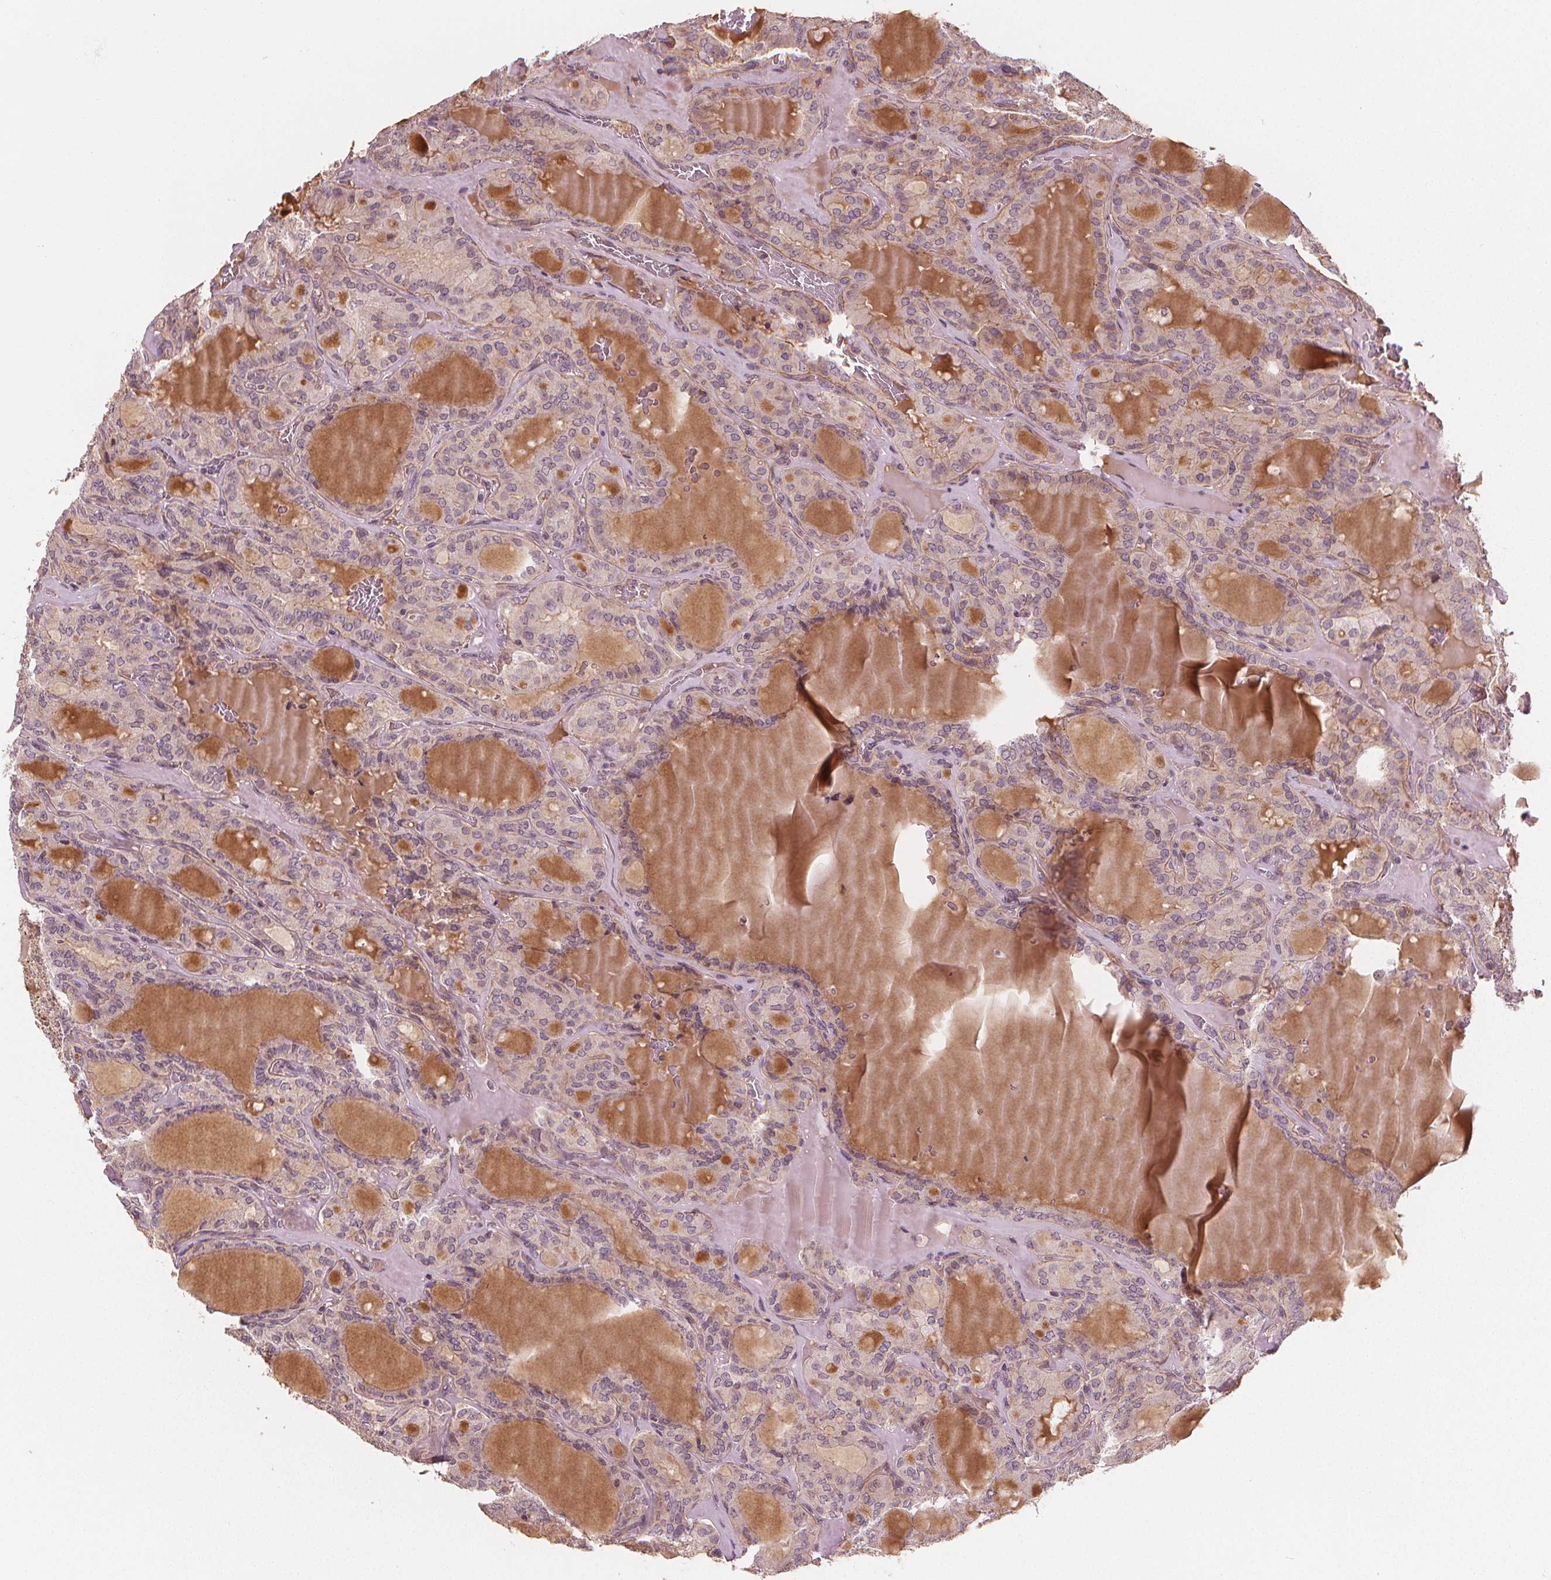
{"staining": {"intensity": "negative", "quantity": "none", "location": "none"}, "tissue": "thyroid cancer", "cell_type": "Tumor cells", "image_type": "cancer", "snomed": [{"axis": "morphology", "description": "Papillary adenocarcinoma, NOS"}, {"axis": "topography", "description": "Thyroid gland"}], "caption": "This micrograph is of thyroid papillary adenocarcinoma stained with immunohistochemistry to label a protein in brown with the nuclei are counter-stained blue. There is no expression in tumor cells.", "gene": "CLBA1", "patient": {"sex": "male", "age": 87}}